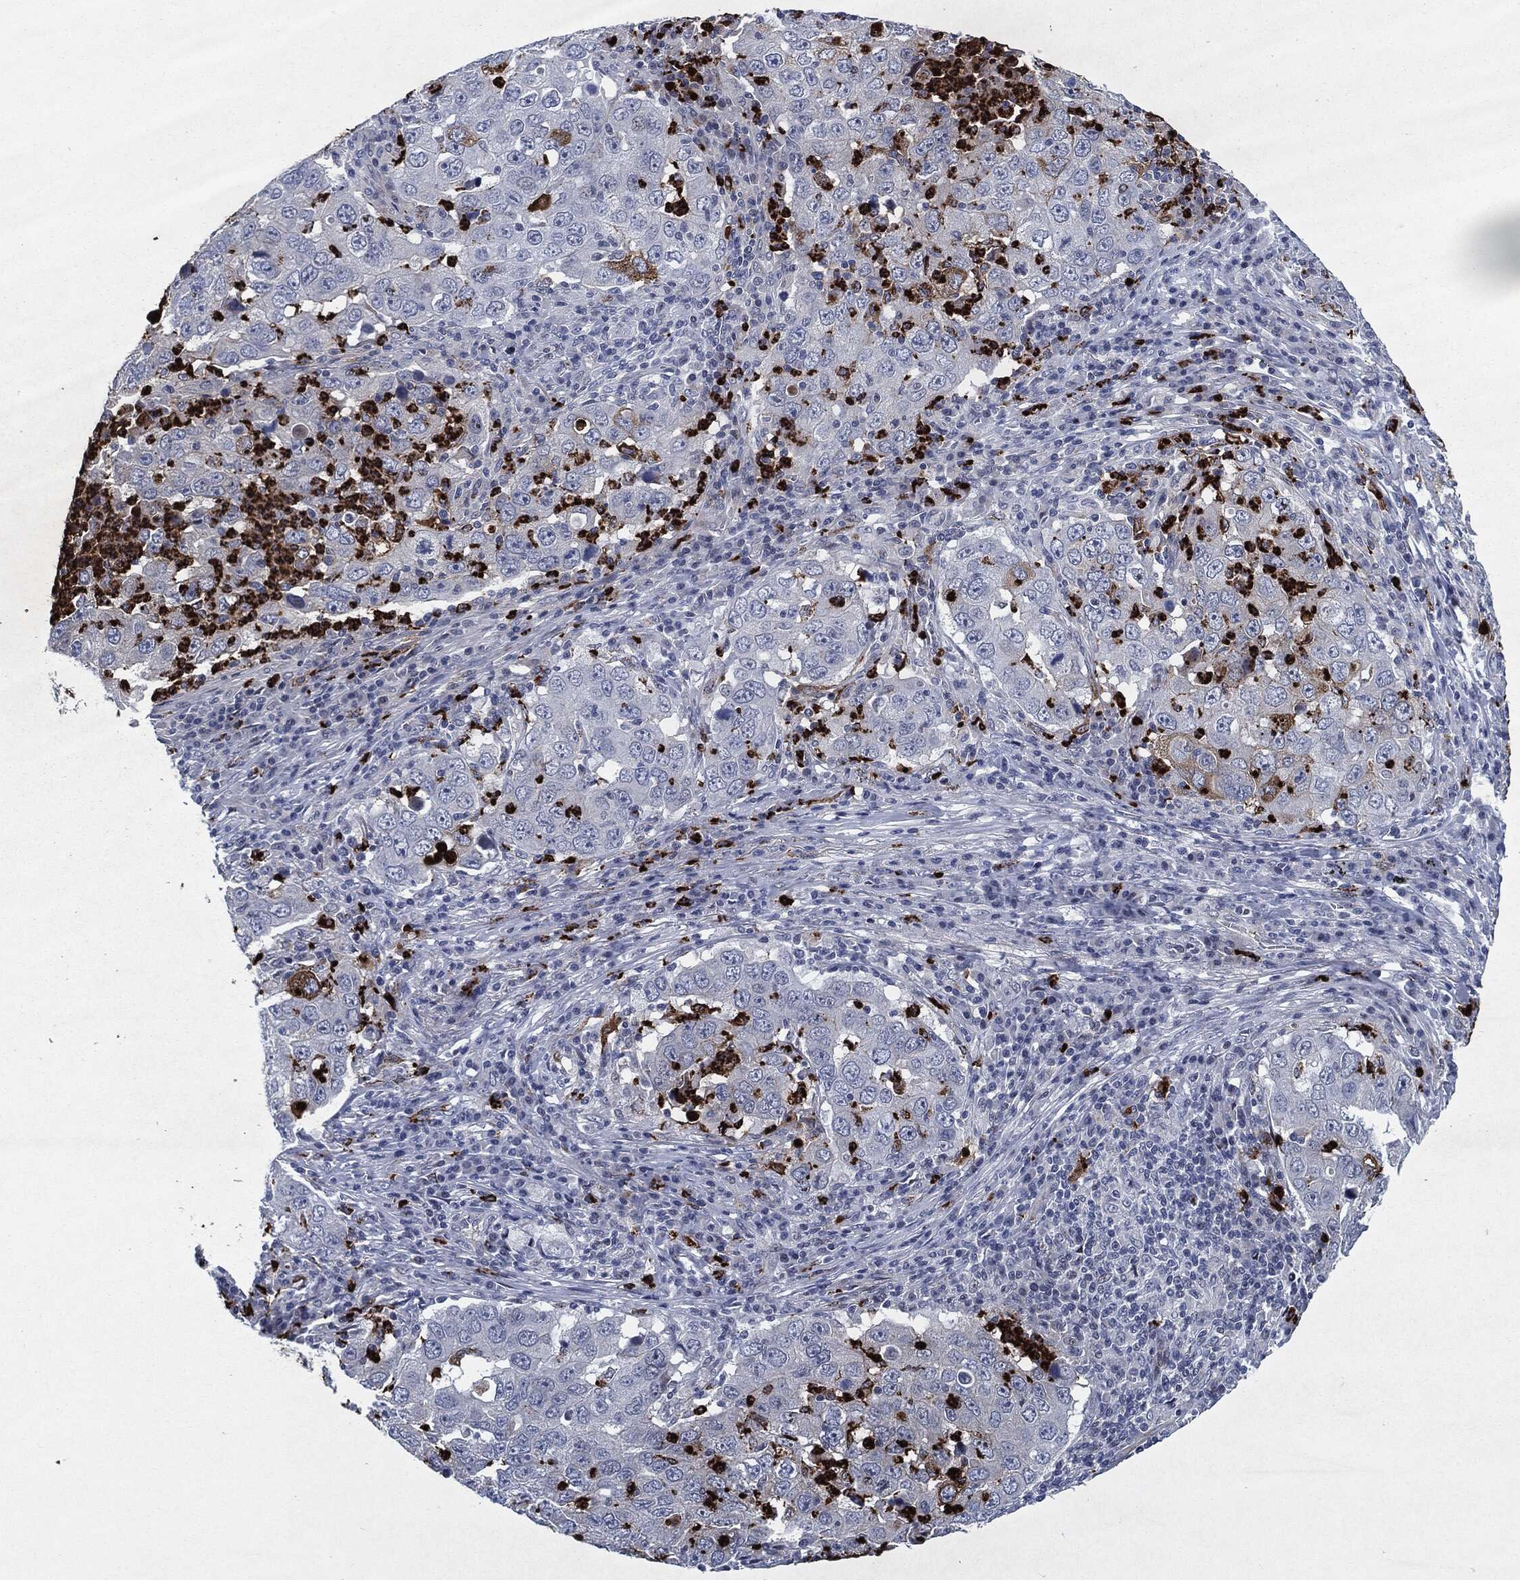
{"staining": {"intensity": "negative", "quantity": "none", "location": "none"}, "tissue": "lung cancer", "cell_type": "Tumor cells", "image_type": "cancer", "snomed": [{"axis": "morphology", "description": "Adenocarcinoma, NOS"}, {"axis": "topography", "description": "Lung"}], "caption": "Image shows no protein positivity in tumor cells of lung cancer (adenocarcinoma) tissue. (Immunohistochemistry (ihc), brightfield microscopy, high magnification).", "gene": "MPO", "patient": {"sex": "male", "age": 73}}